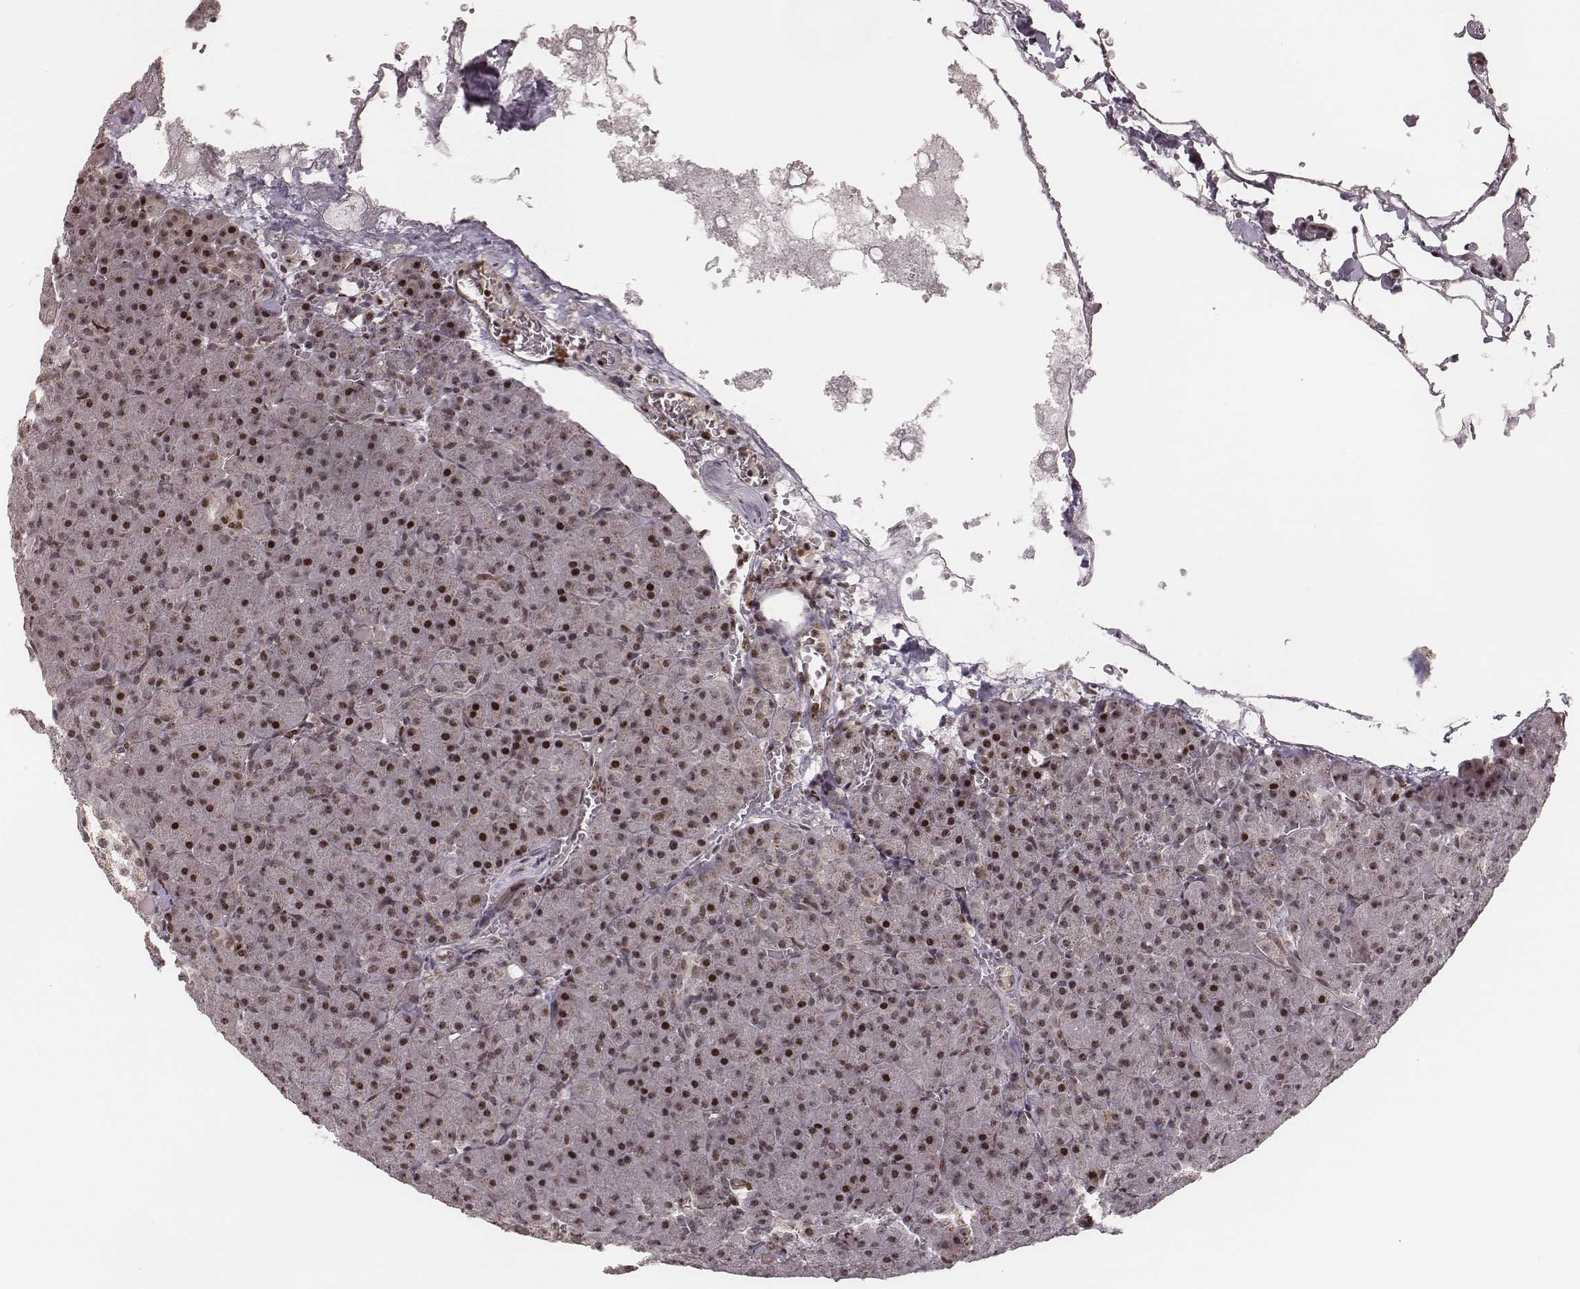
{"staining": {"intensity": "moderate", "quantity": "25%-75%", "location": "nuclear"}, "tissue": "pancreas", "cell_type": "Exocrine glandular cells", "image_type": "normal", "snomed": [{"axis": "morphology", "description": "Normal tissue, NOS"}, {"axis": "topography", "description": "Pancreas"}], "caption": "Moderate nuclear expression for a protein is identified in approximately 25%-75% of exocrine glandular cells of benign pancreas using immunohistochemistry (IHC).", "gene": "VRK3", "patient": {"sex": "female", "age": 74}}